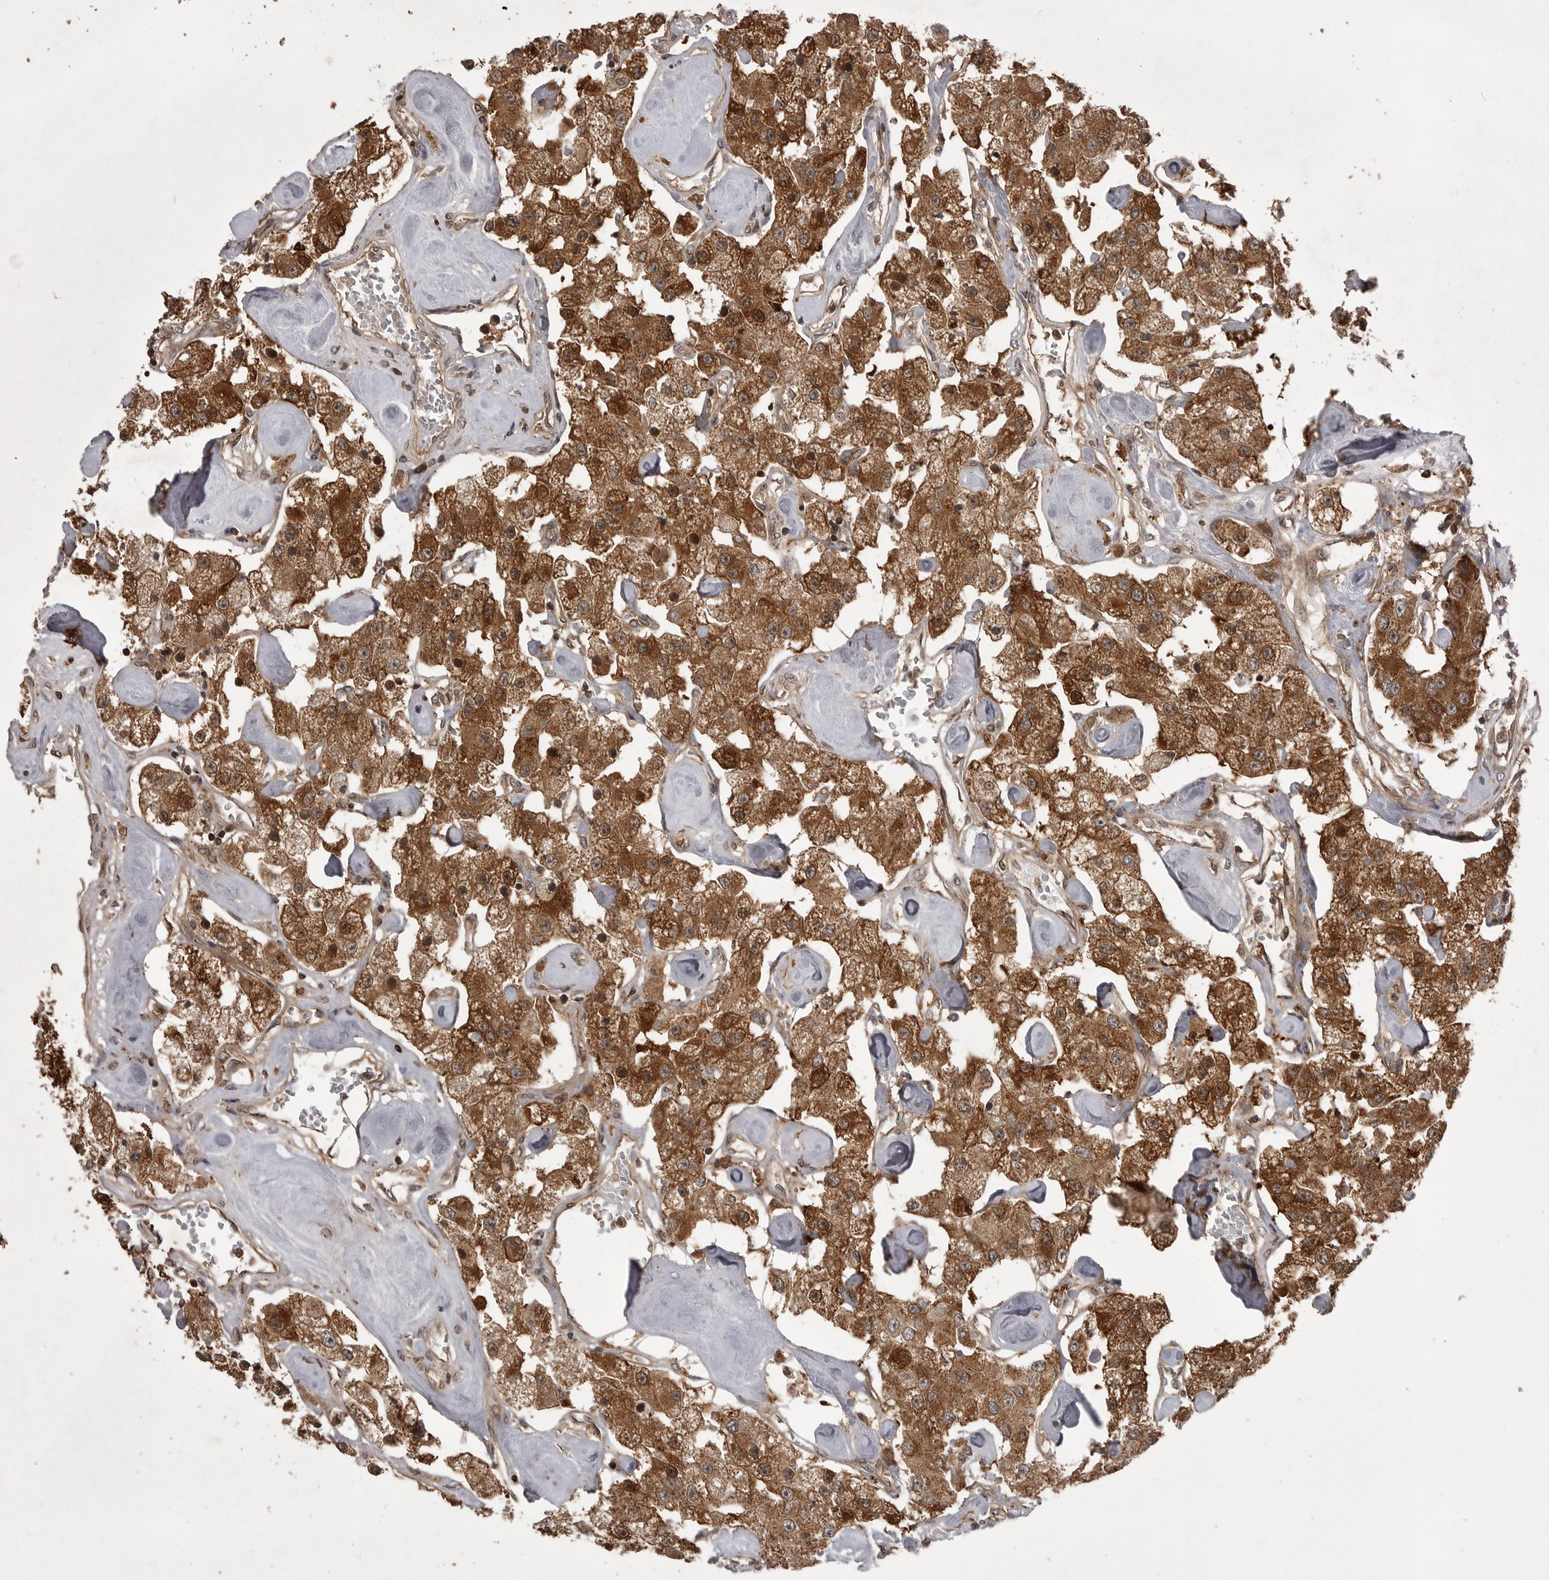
{"staining": {"intensity": "moderate", "quantity": ">75%", "location": "cytoplasmic/membranous"}, "tissue": "carcinoid", "cell_type": "Tumor cells", "image_type": "cancer", "snomed": [{"axis": "morphology", "description": "Carcinoid, malignant, NOS"}, {"axis": "topography", "description": "Pancreas"}], "caption": "Malignant carcinoid stained for a protein (brown) shows moderate cytoplasmic/membranous positive expression in about >75% of tumor cells.", "gene": "STK24", "patient": {"sex": "male", "age": 41}}